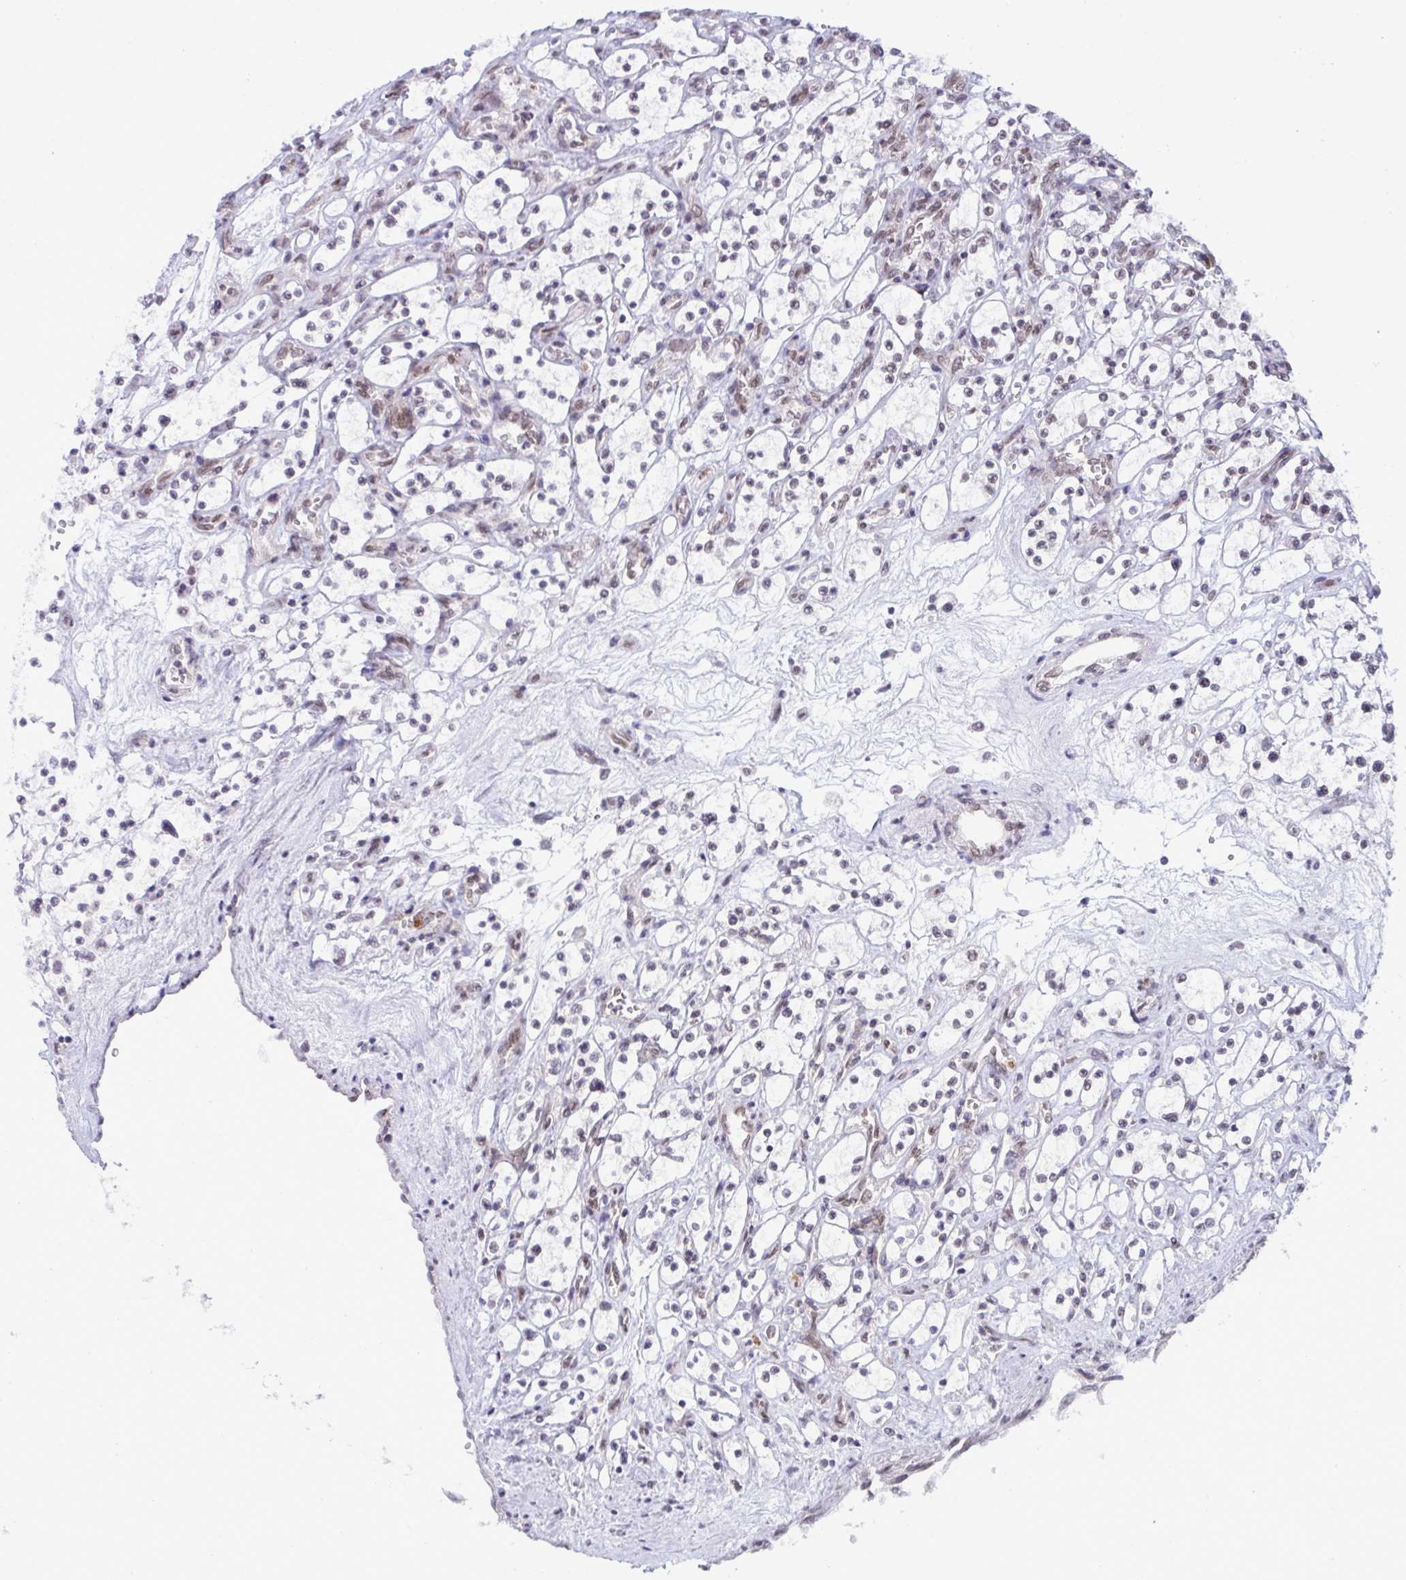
{"staining": {"intensity": "negative", "quantity": "none", "location": "none"}, "tissue": "renal cancer", "cell_type": "Tumor cells", "image_type": "cancer", "snomed": [{"axis": "morphology", "description": "Adenocarcinoma, NOS"}, {"axis": "topography", "description": "Kidney"}], "caption": "Immunohistochemistry (IHC) image of neoplastic tissue: renal cancer stained with DAB exhibits no significant protein expression in tumor cells.", "gene": "RANBP2", "patient": {"sex": "female", "age": 69}}